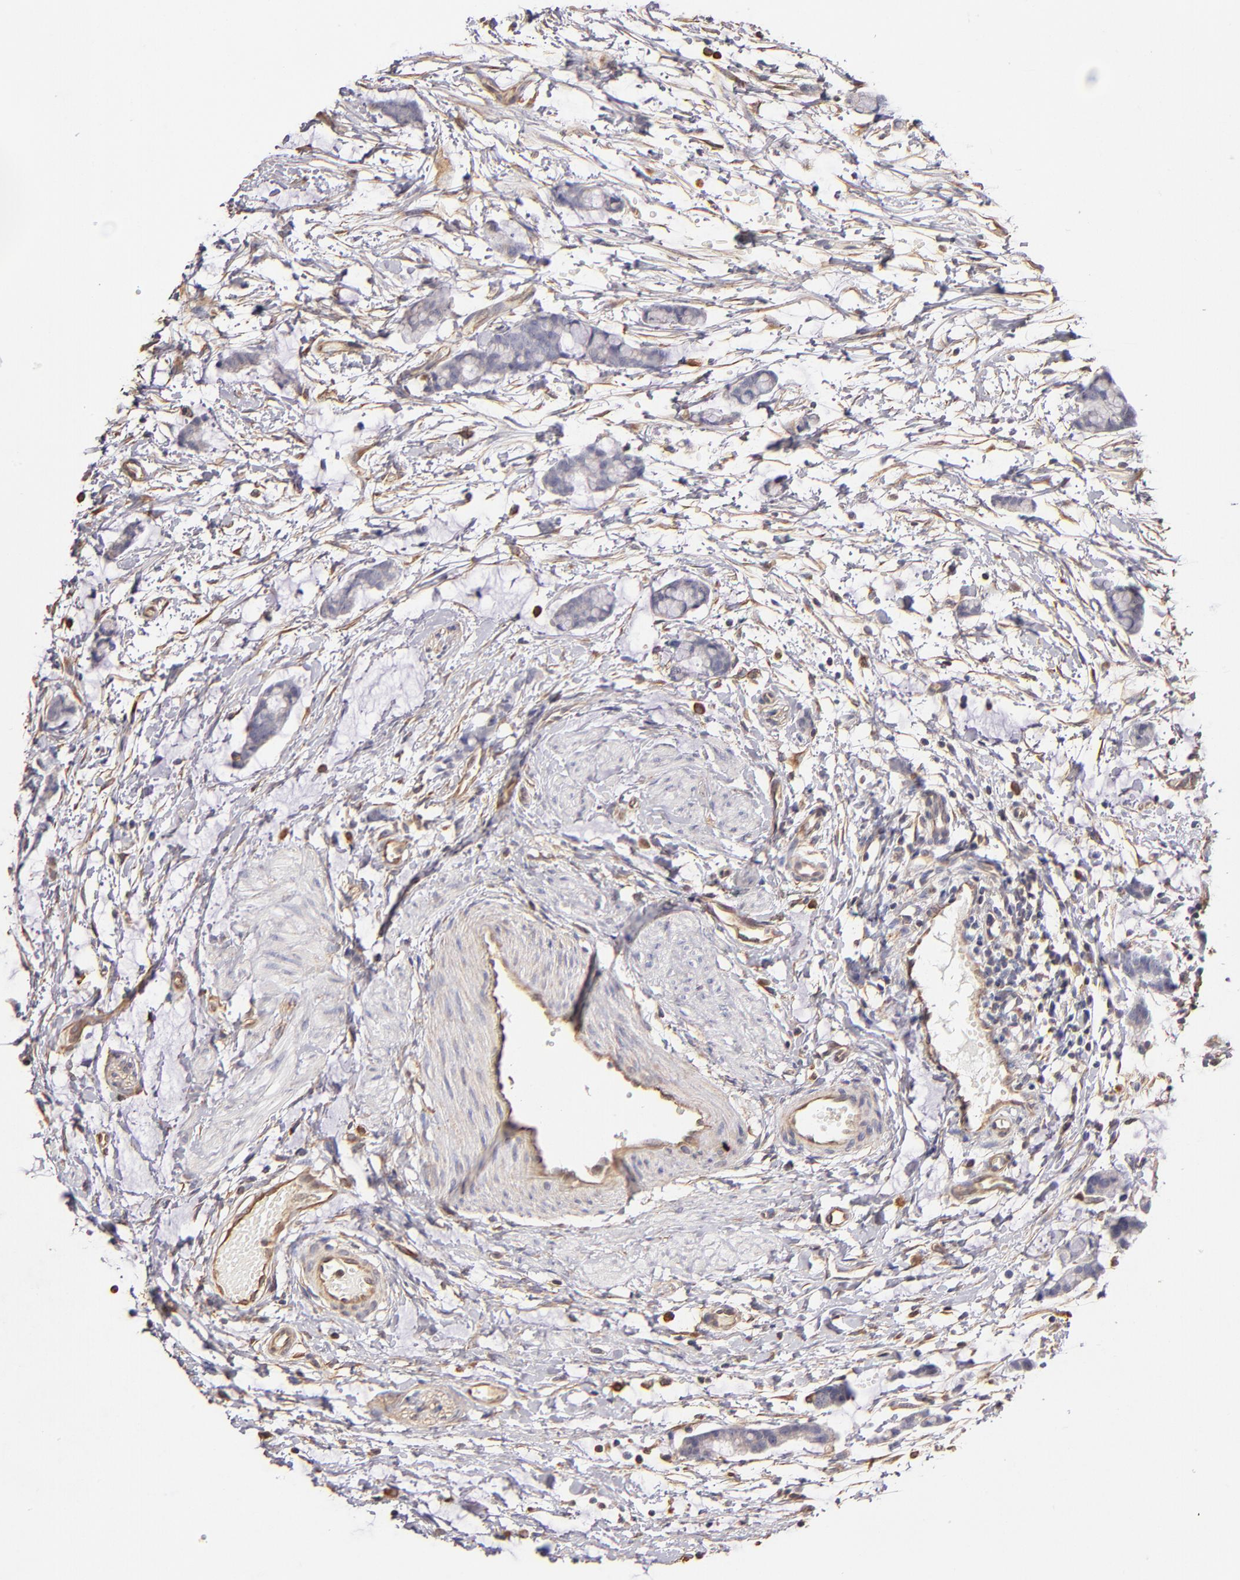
{"staining": {"intensity": "negative", "quantity": "none", "location": "none"}, "tissue": "colorectal cancer", "cell_type": "Tumor cells", "image_type": "cancer", "snomed": [{"axis": "morphology", "description": "Adenocarcinoma, NOS"}, {"axis": "topography", "description": "Colon"}], "caption": "Tumor cells are negative for brown protein staining in colorectal adenocarcinoma.", "gene": "ABCC1", "patient": {"sex": "male", "age": 14}}